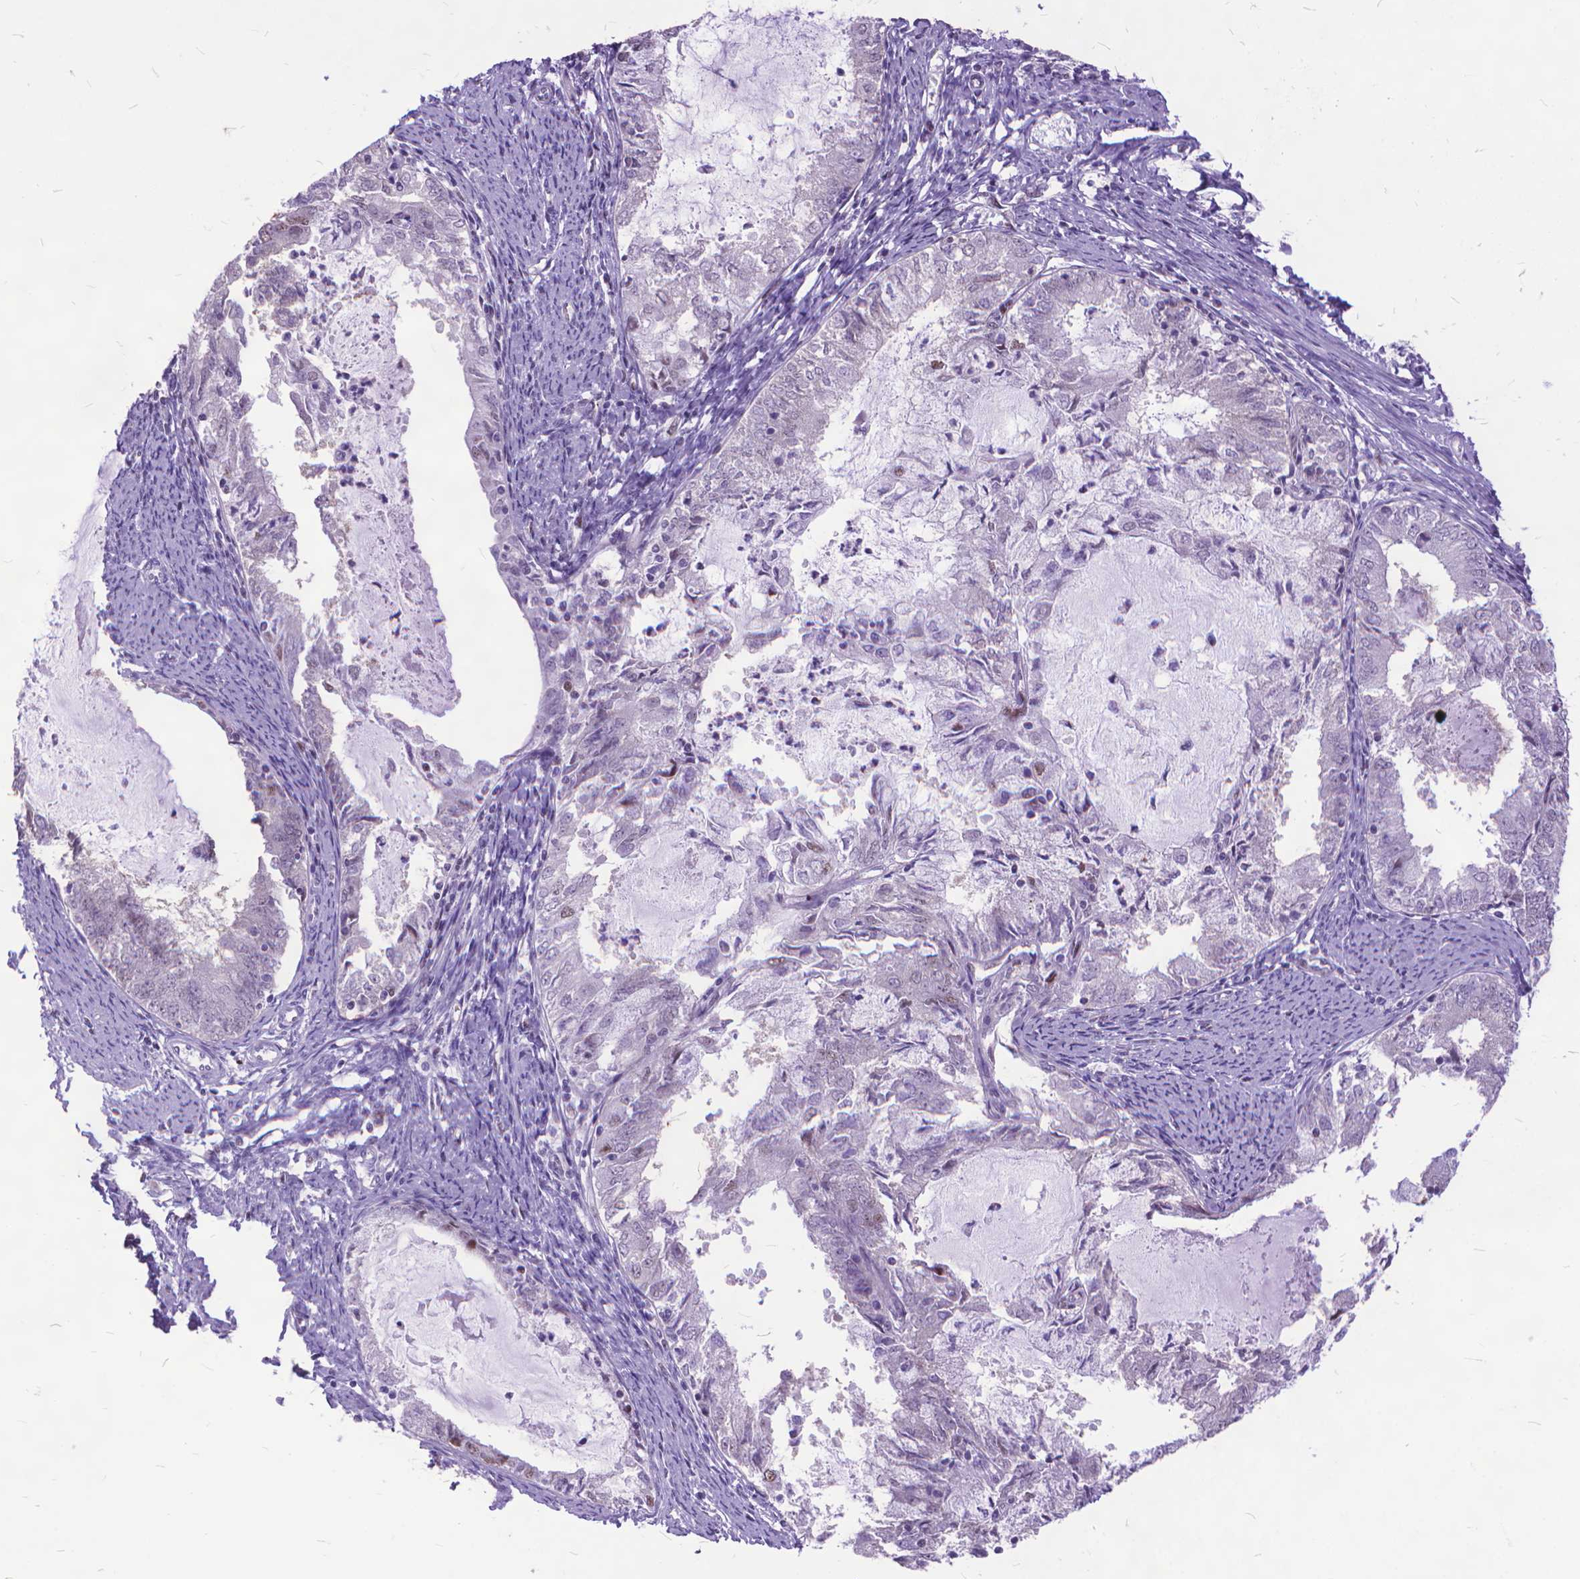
{"staining": {"intensity": "negative", "quantity": "none", "location": "none"}, "tissue": "endometrial cancer", "cell_type": "Tumor cells", "image_type": "cancer", "snomed": [{"axis": "morphology", "description": "Adenocarcinoma, NOS"}, {"axis": "topography", "description": "Endometrium"}], "caption": "IHC photomicrograph of neoplastic tissue: human adenocarcinoma (endometrial) stained with DAB (3,3'-diaminobenzidine) exhibits no significant protein expression in tumor cells. (DAB immunohistochemistry (IHC) visualized using brightfield microscopy, high magnification).", "gene": "POLE4", "patient": {"sex": "female", "age": 57}}